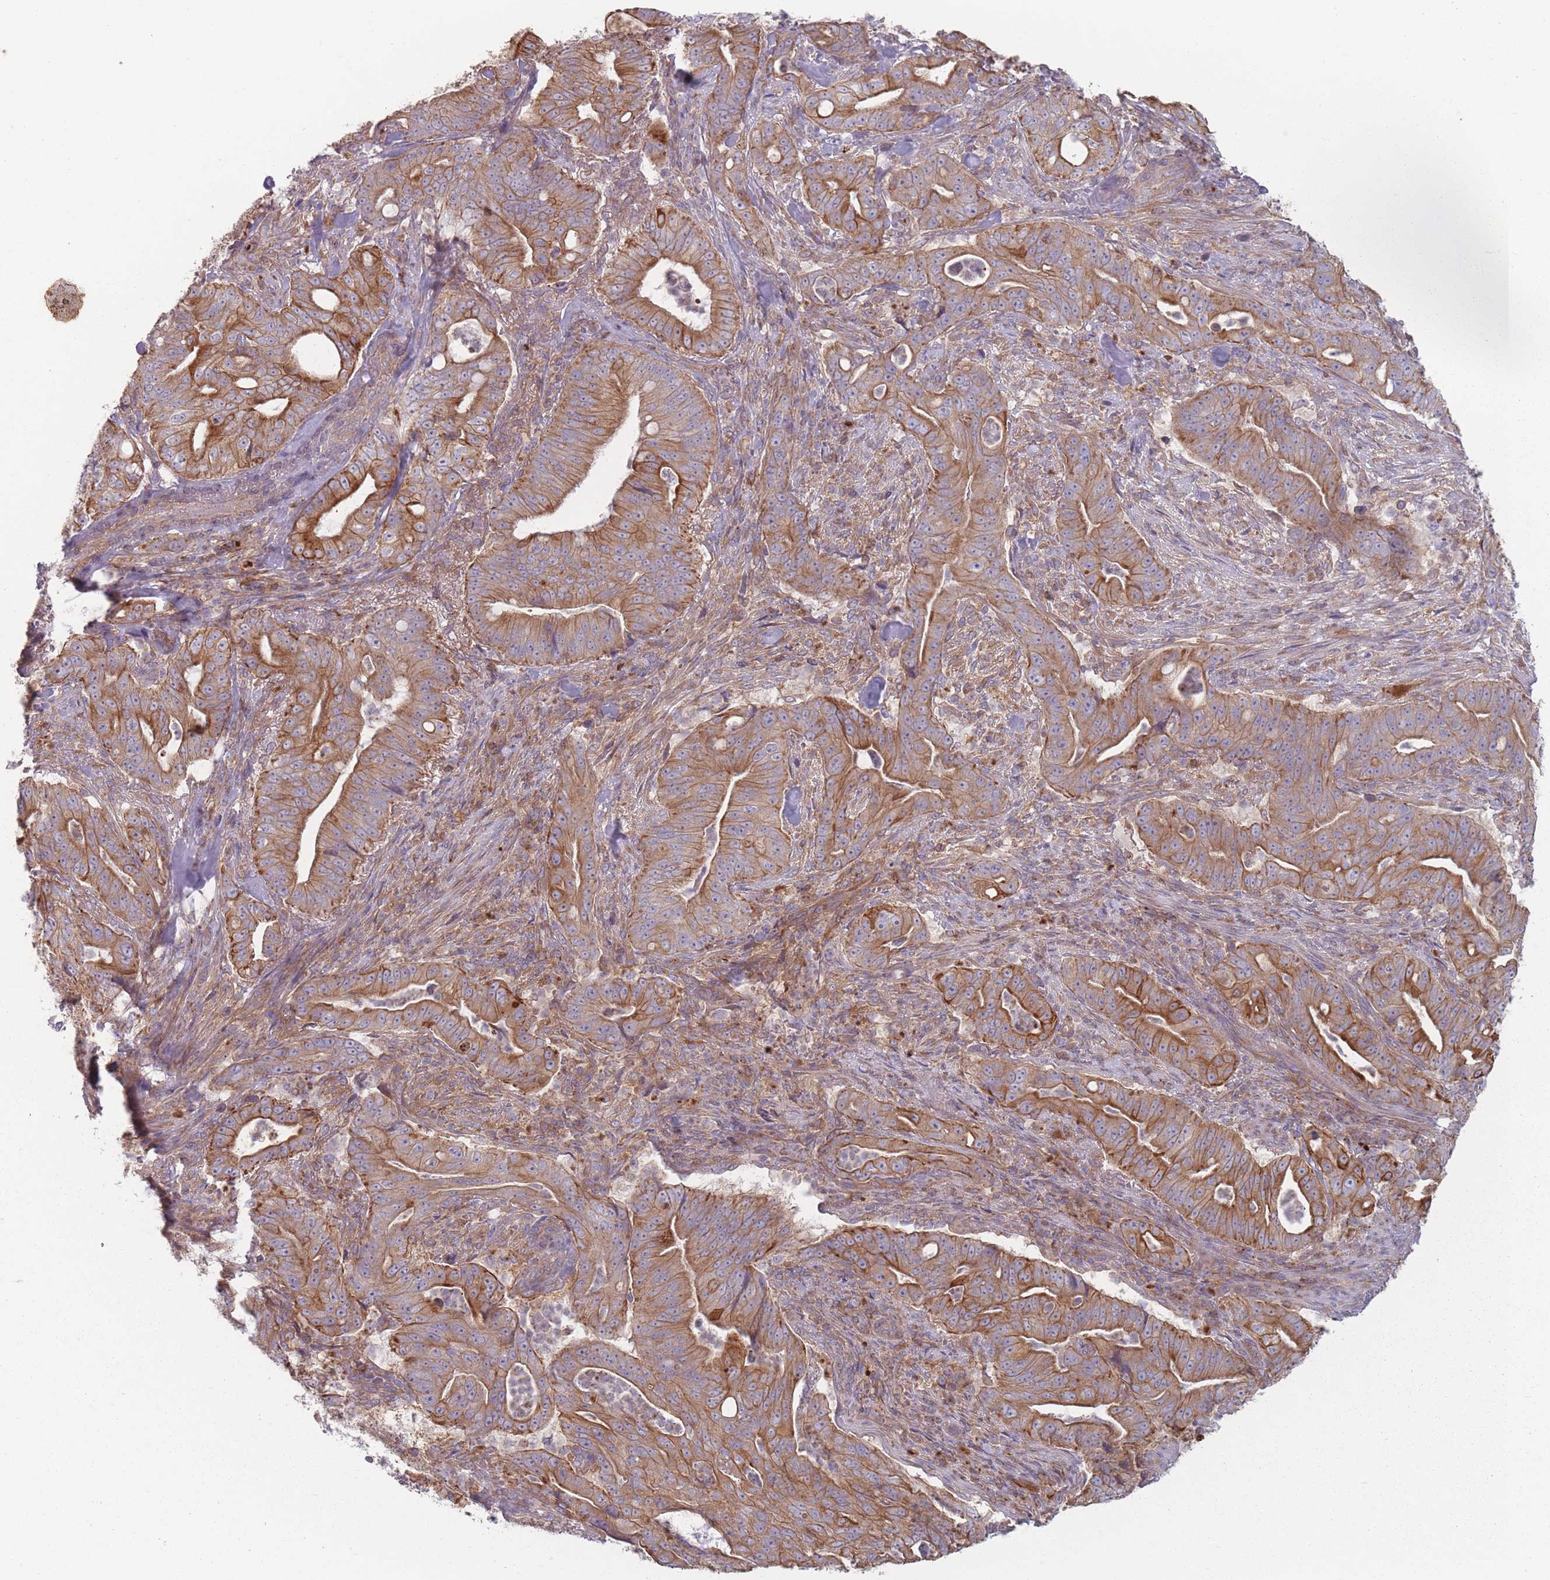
{"staining": {"intensity": "strong", "quantity": ">75%", "location": "cytoplasmic/membranous"}, "tissue": "pancreatic cancer", "cell_type": "Tumor cells", "image_type": "cancer", "snomed": [{"axis": "morphology", "description": "Adenocarcinoma, NOS"}, {"axis": "topography", "description": "Pancreas"}], "caption": "A high amount of strong cytoplasmic/membranous expression is identified in about >75% of tumor cells in pancreatic adenocarcinoma tissue. Nuclei are stained in blue.", "gene": "HSBP1L1", "patient": {"sex": "male", "age": 71}}